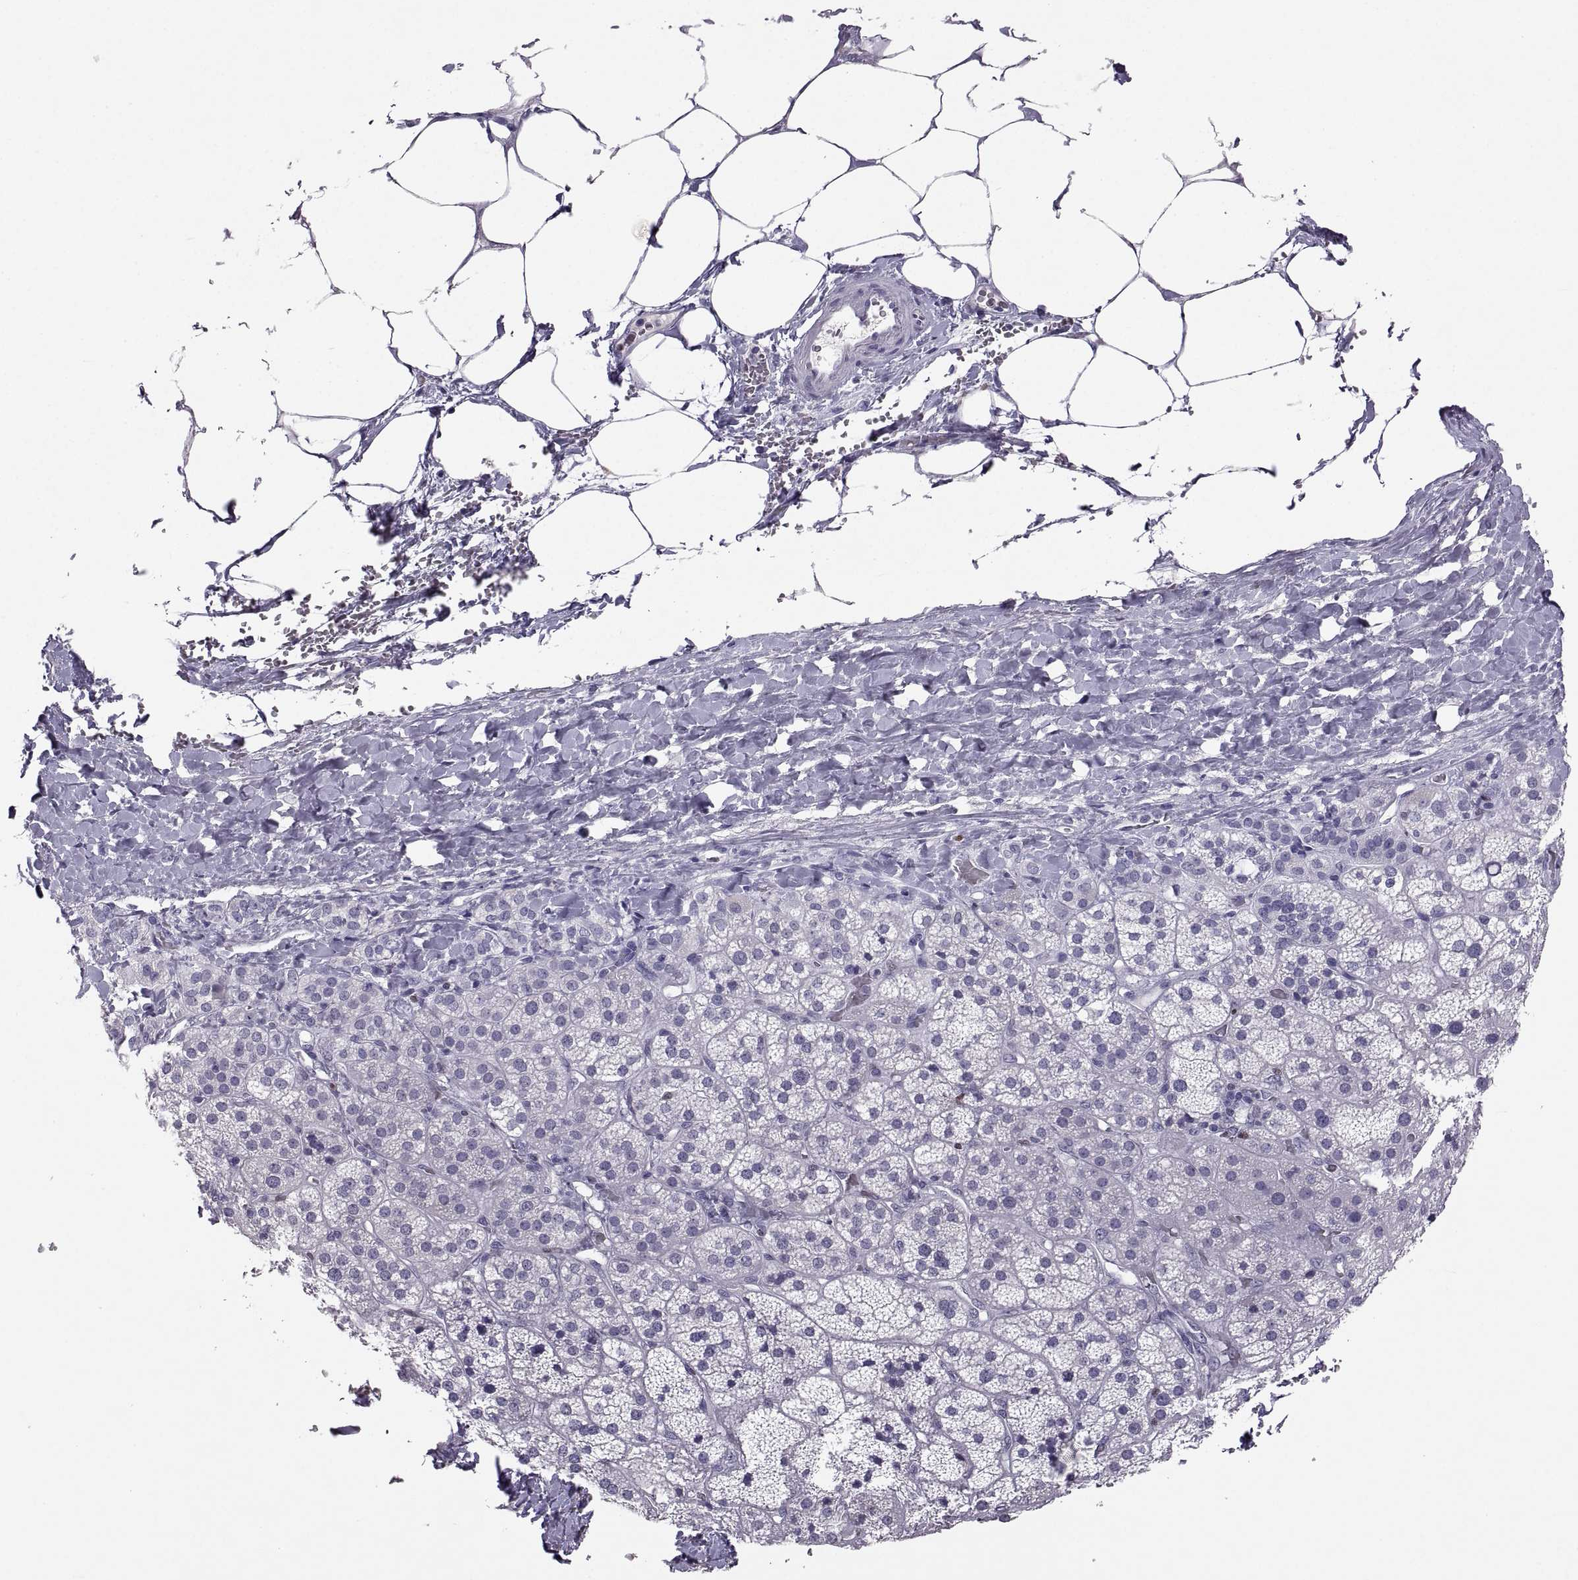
{"staining": {"intensity": "negative", "quantity": "none", "location": "none"}, "tissue": "adrenal gland", "cell_type": "Glandular cells", "image_type": "normal", "snomed": [{"axis": "morphology", "description": "Normal tissue, NOS"}, {"axis": "topography", "description": "Adrenal gland"}], "caption": "The immunohistochemistry (IHC) histopathology image has no significant staining in glandular cells of adrenal gland.", "gene": "SOX21", "patient": {"sex": "male", "age": 57}}